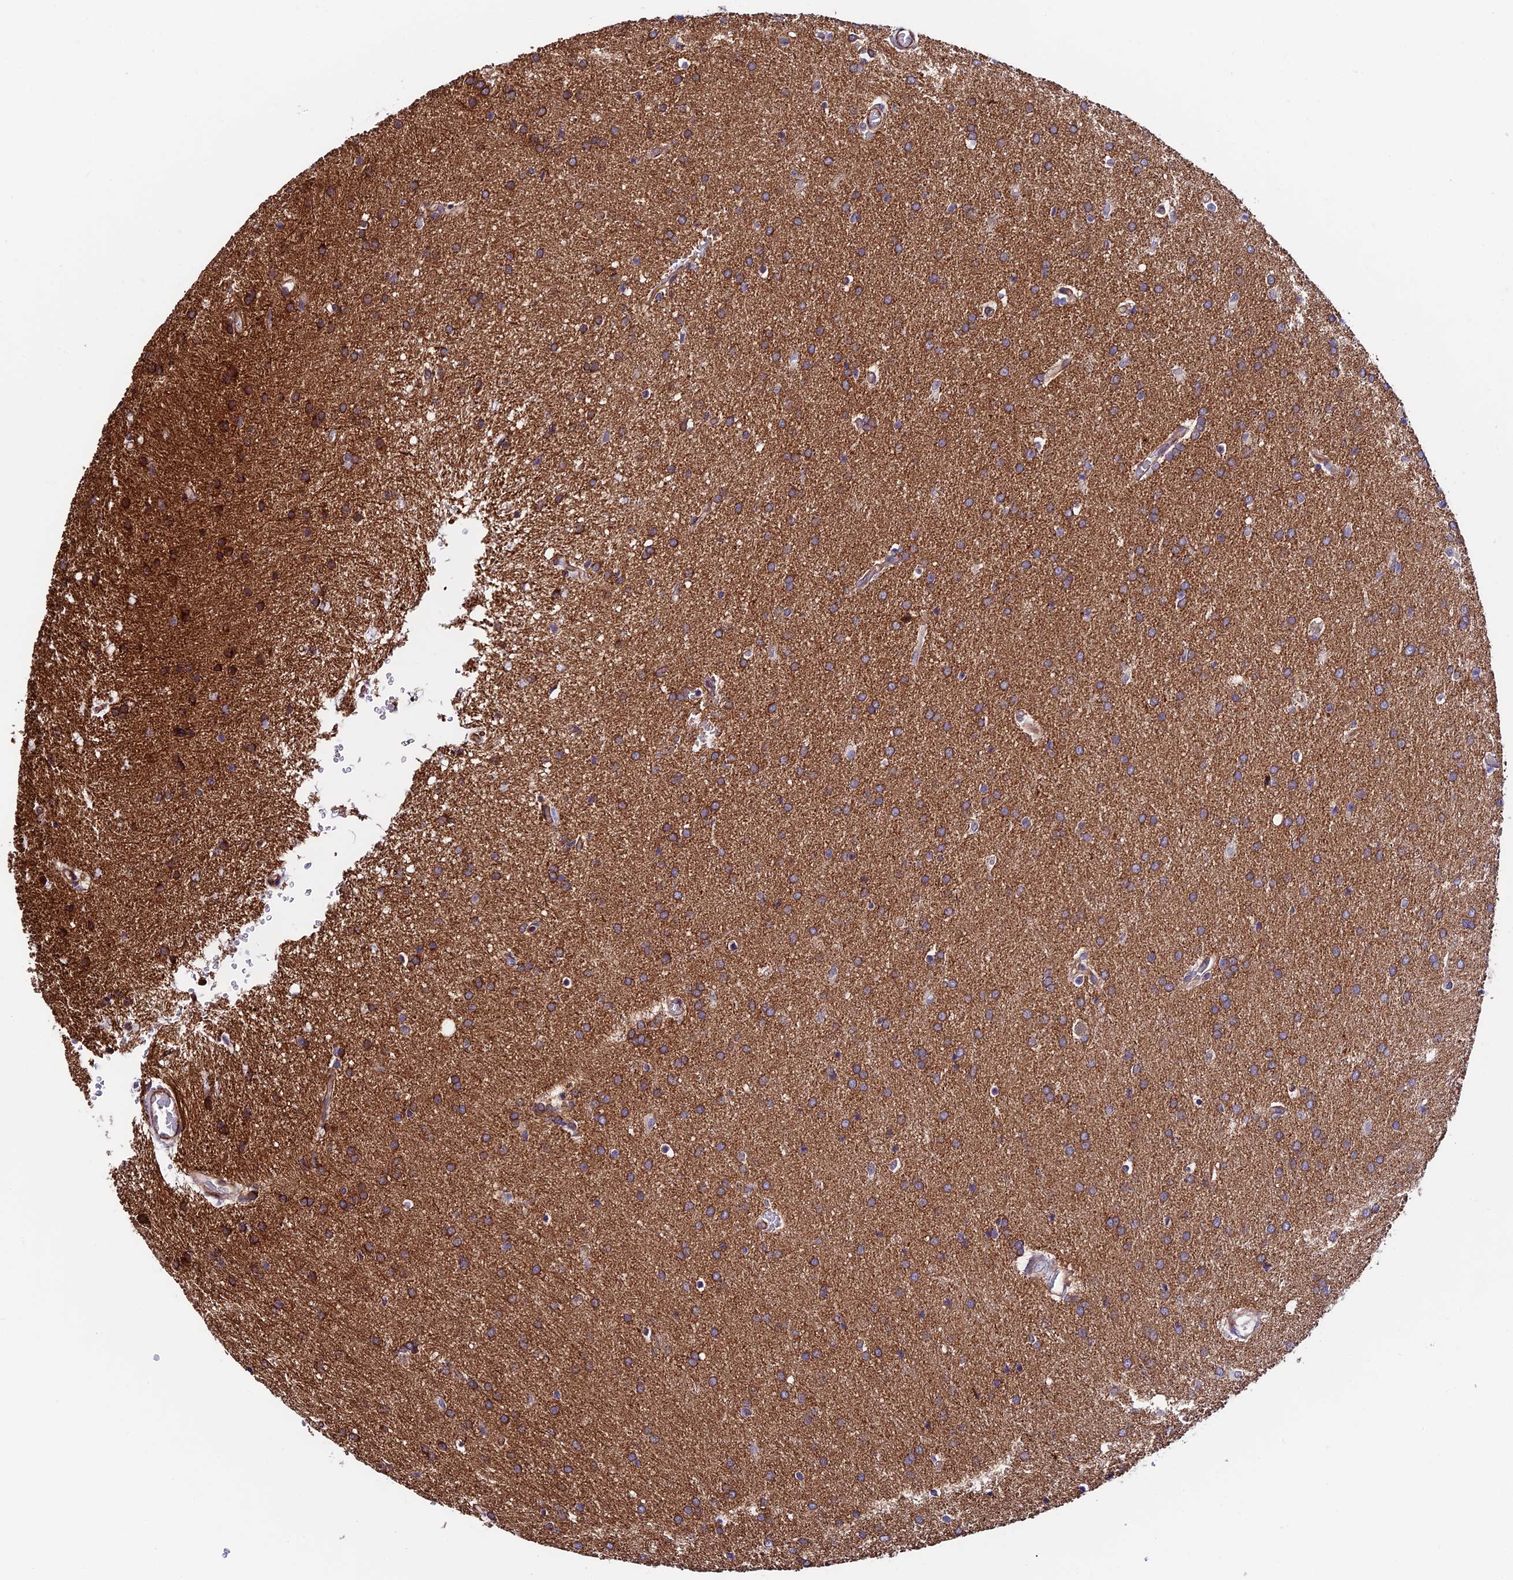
{"staining": {"intensity": "moderate", "quantity": "25%-75%", "location": "cytoplasmic/membranous"}, "tissue": "glioma", "cell_type": "Tumor cells", "image_type": "cancer", "snomed": [{"axis": "morphology", "description": "Glioma, malignant, Low grade"}, {"axis": "topography", "description": "Brain"}], "caption": "Immunohistochemical staining of glioma displays medium levels of moderate cytoplasmic/membranous positivity in approximately 25%-75% of tumor cells.", "gene": "VPS13C", "patient": {"sex": "female", "age": 32}}